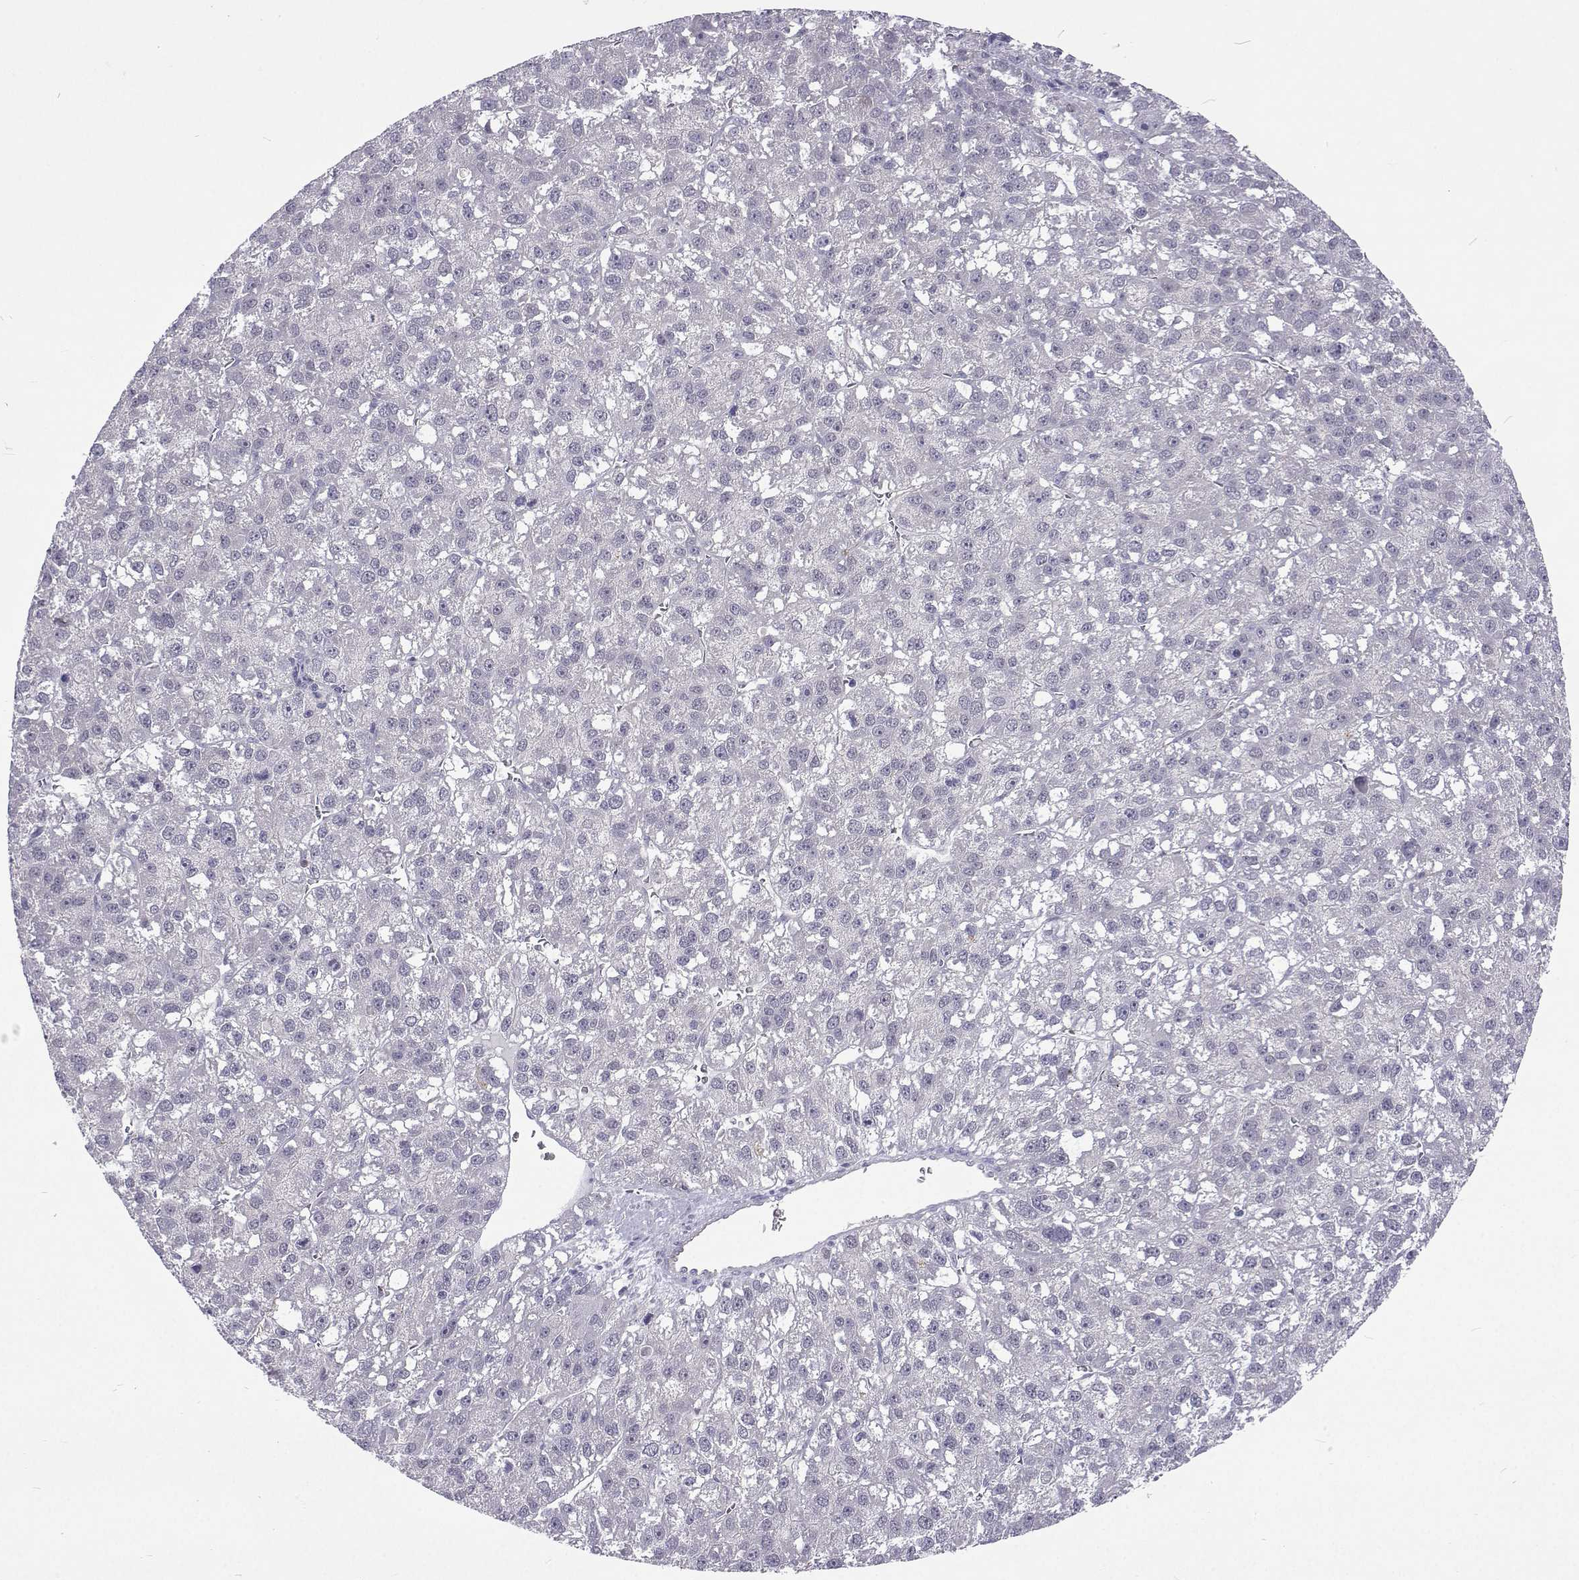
{"staining": {"intensity": "negative", "quantity": "none", "location": "none"}, "tissue": "liver cancer", "cell_type": "Tumor cells", "image_type": "cancer", "snomed": [{"axis": "morphology", "description": "Carcinoma, Hepatocellular, NOS"}, {"axis": "topography", "description": "Liver"}], "caption": "Immunohistochemistry of human liver cancer (hepatocellular carcinoma) exhibits no expression in tumor cells.", "gene": "GALM", "patient": {"sex": "female", "age": 70}}